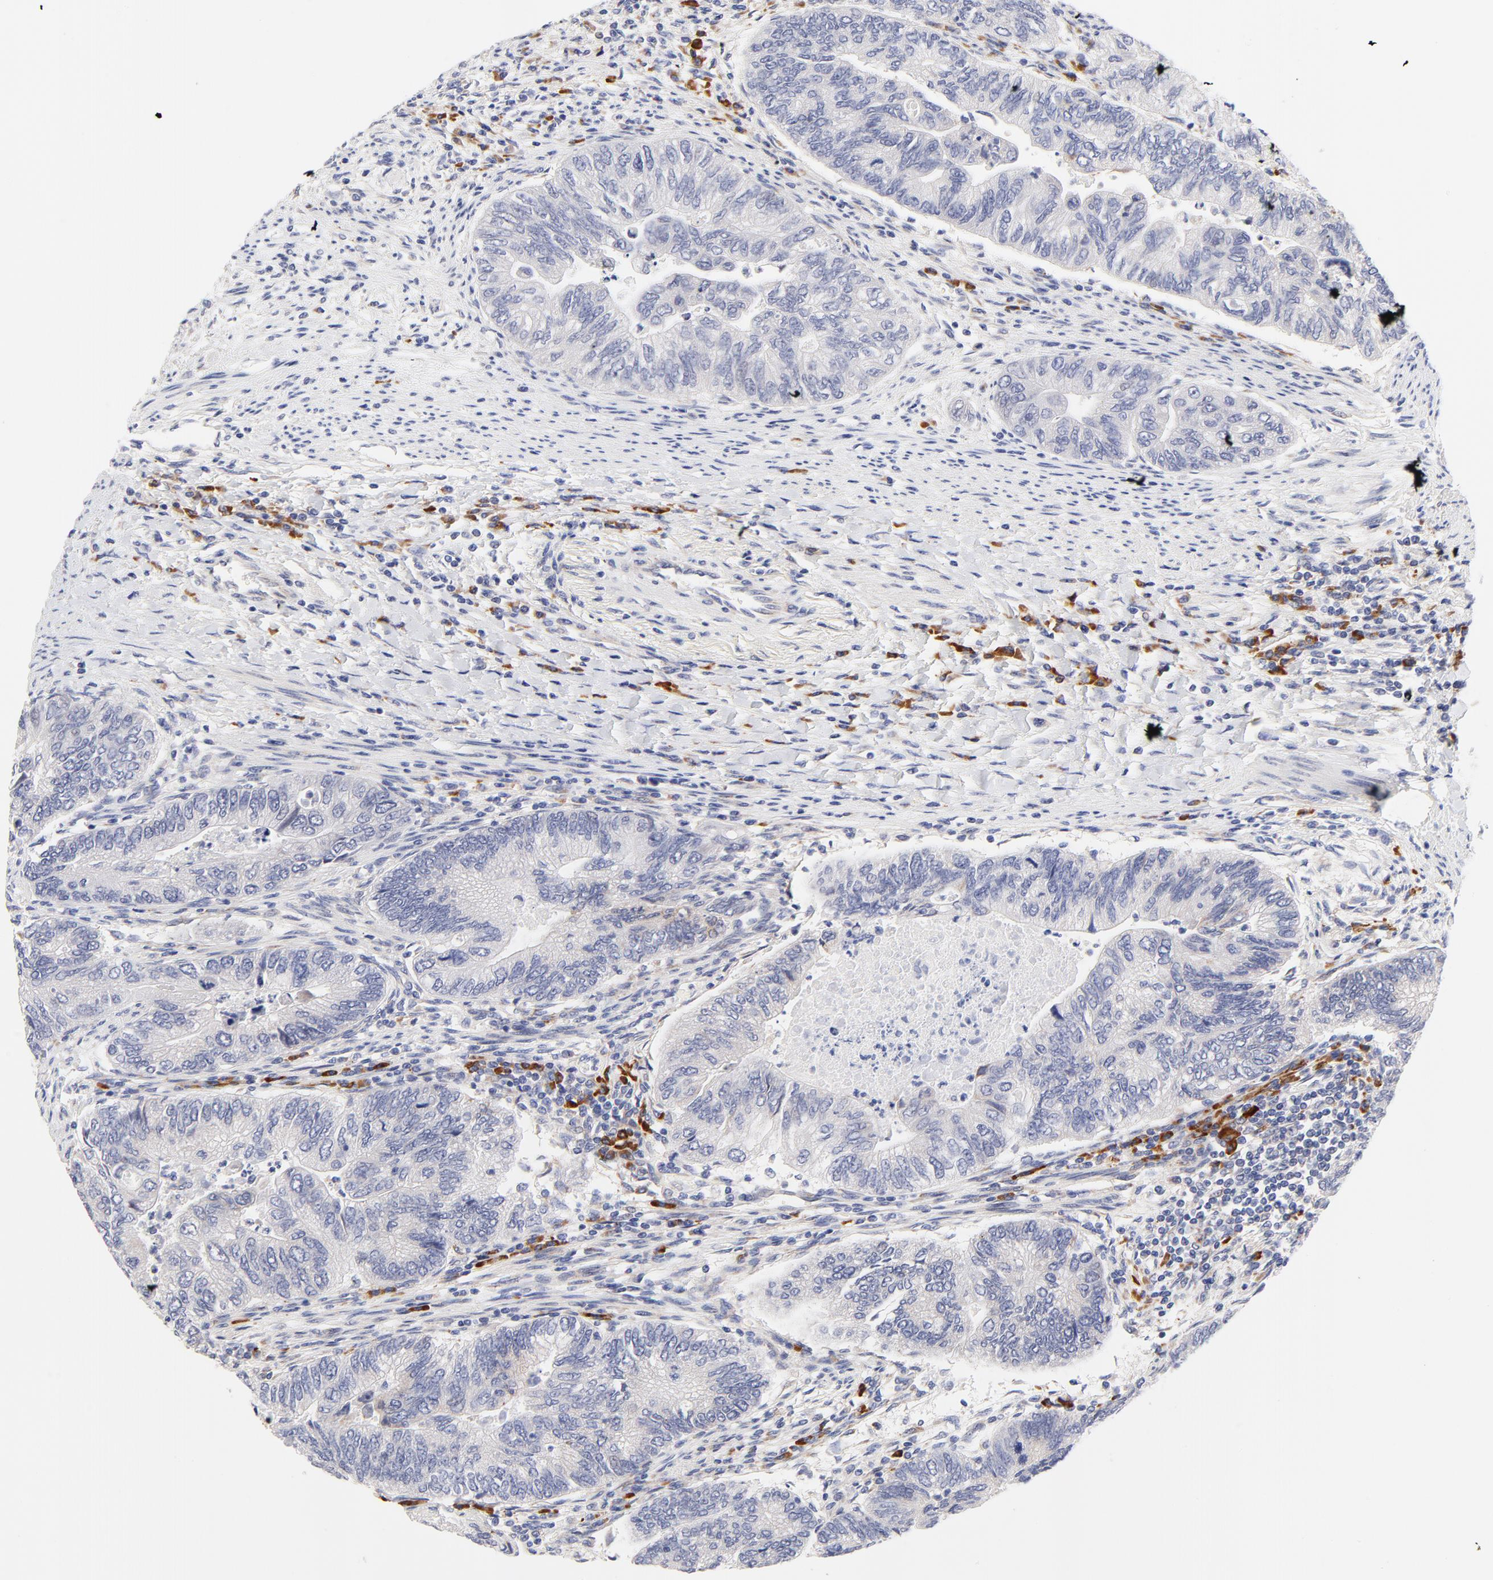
{"staining": {"intensity": "negative", "quantity": "none", "location": "none"}, "tissue": "colorectal cancer", "cell_type": "Tumor cells", "image_type": "cancer", "snomed": [{"axis": "morphology", "description": "Adenocarcinoma, NOS"}, {"axis": "topography", "description": "Colon"}], "caption": "This is an immunohistochemistry photomicrograph of human colorectal cancer. There is no expression in tumor cells.", "gene": "AFF2", "patient": {"sex": "female", "age": 11}}